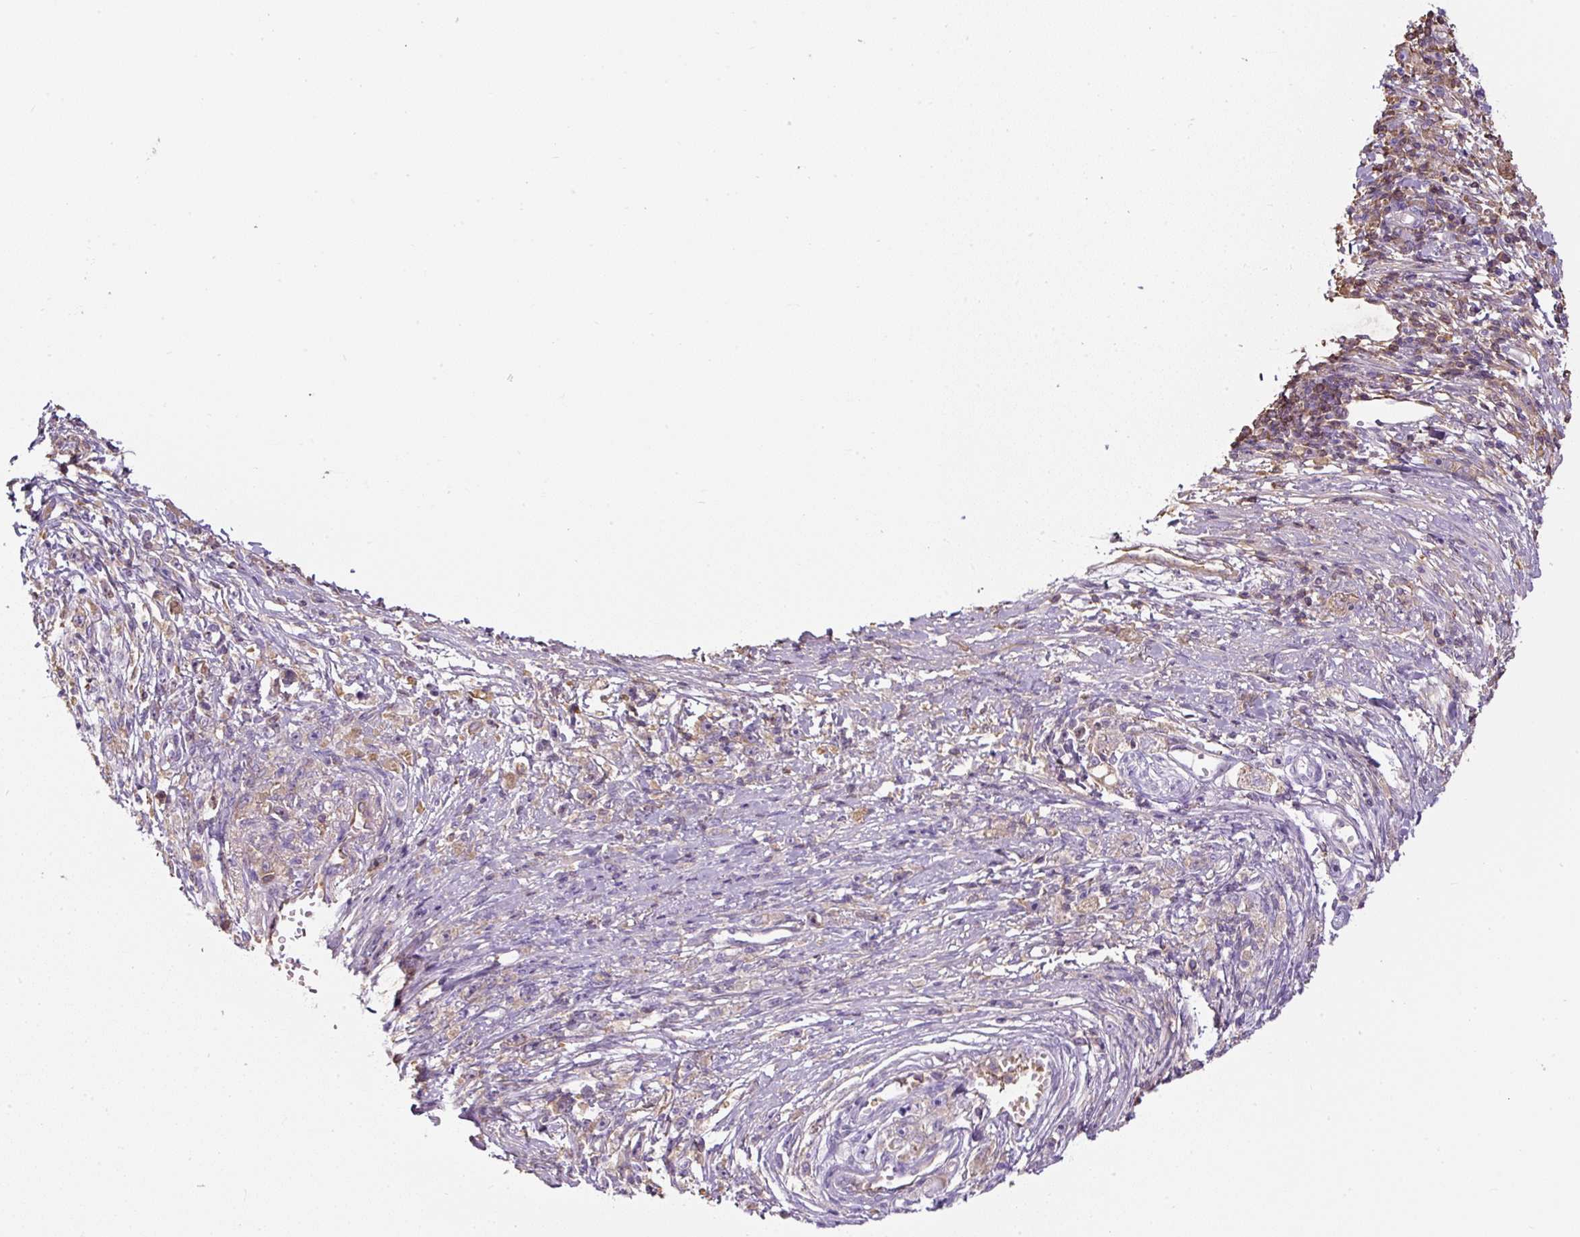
{"staining": {"intensity": "negative", "quantity": "none", "location": "none"}, "tissue": "stomach cancer", "cell_type": "Tumor cells", "image_type": "cancer", "snomed": [{"axis": "morphology", "description": "Adenocarcinoma, NOS"}, {"axis": "topography", "description": "Stomach"}], "caption": "A high-resolution photomicrograph shows immunohistochemistry (IHC) staining of stomach cancer (adenocarcinoma), which displays no significant staining in tumor cells.", "gene": "APOA1", "patient": {"sex": "female", "age": 59}}